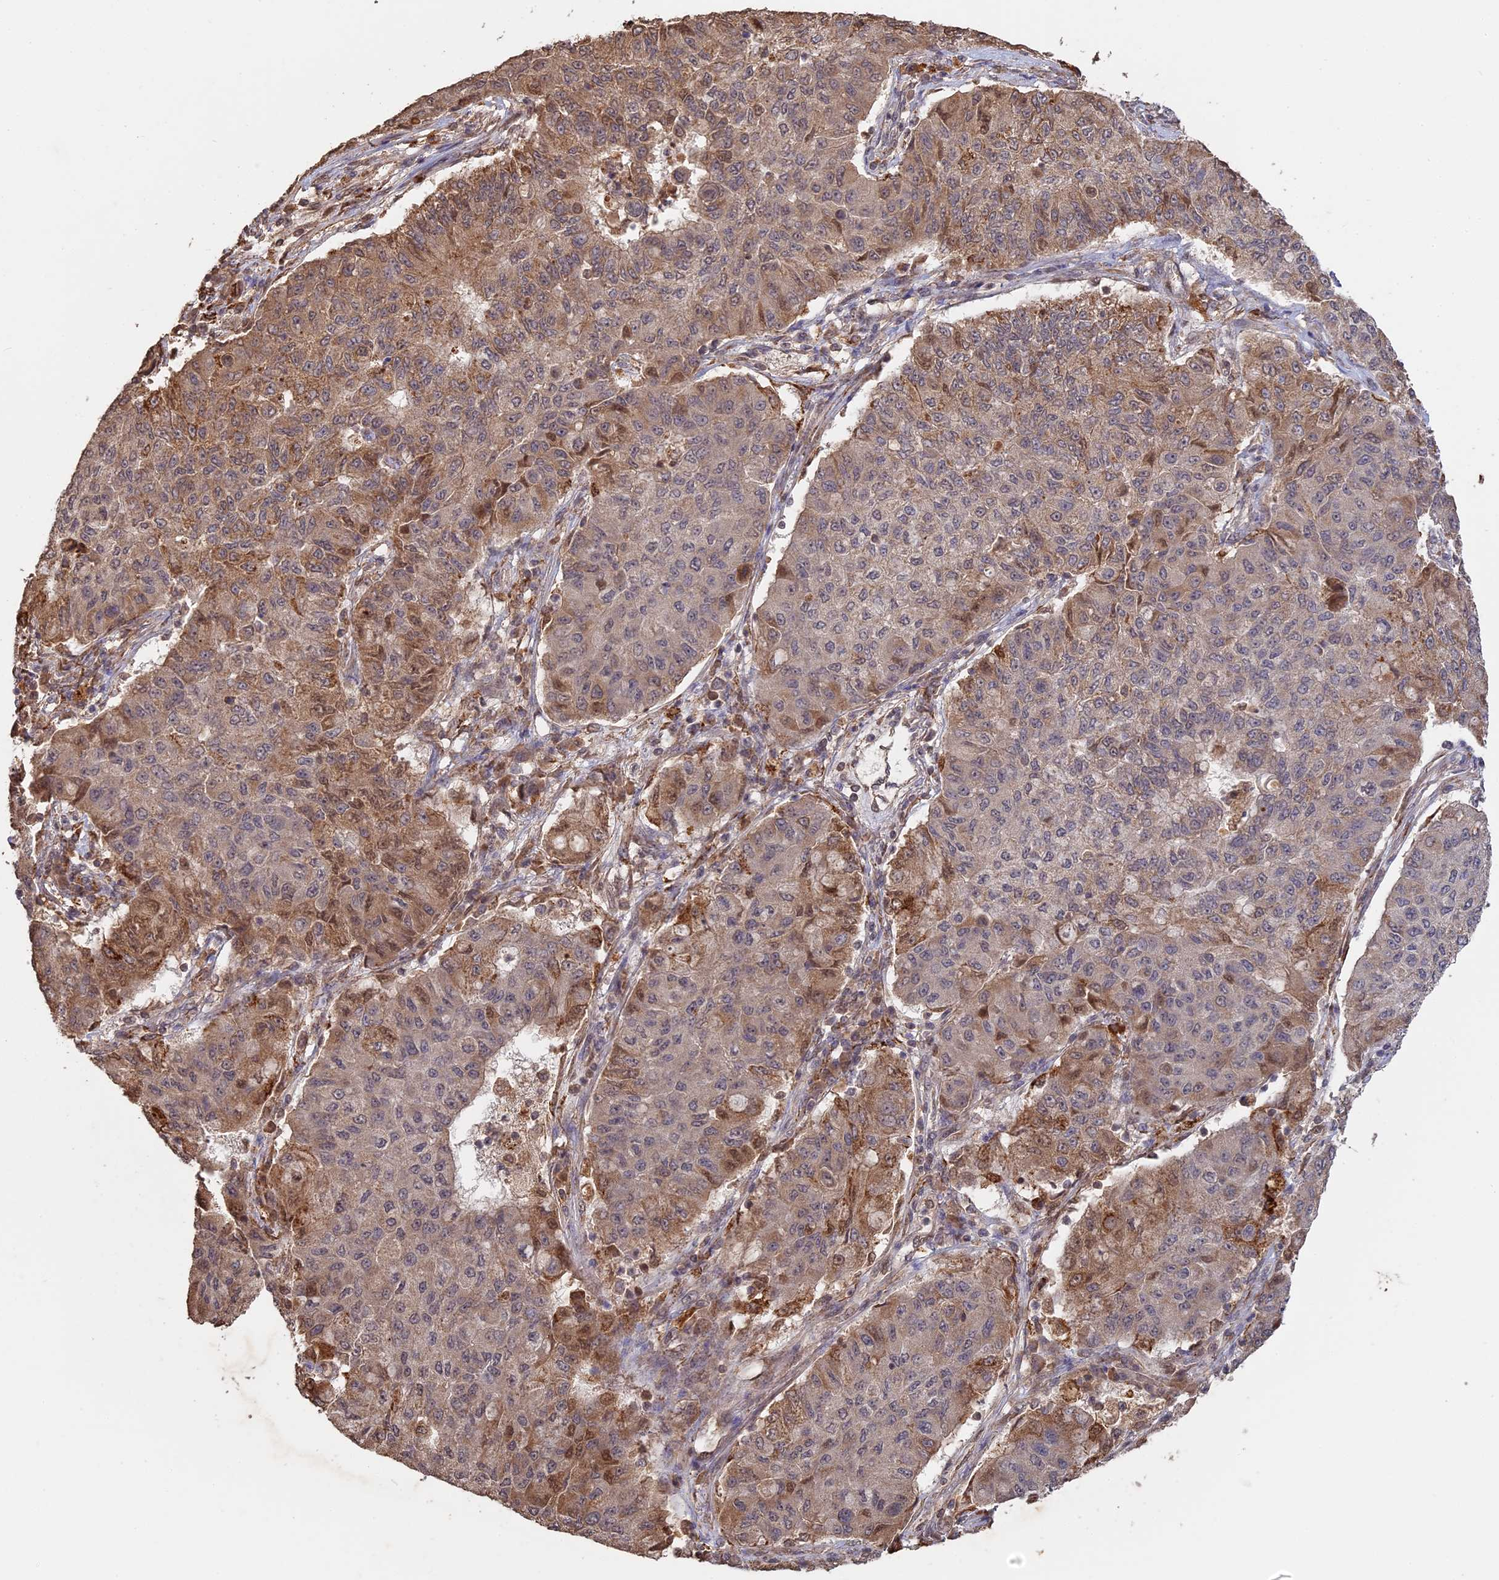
{"staining": {"intensity": "moderate", "quantity": "<25%", "location": "cytoplasmic/membranous"}, "tissue": "lung cancer", "cell_type": "Tumor cells", "image_type": "cancer", "snomed": [{"axis": "morphology", "description": "Squamous cell carcinoma, NOS"}, {"axis": "topography", "description": "Lung"}], "caption": "DAB immunohistochemical staining of human lung cancer (squamous cell carcinoma) shows moderate cytoplasmic/membranous protein expression in about <25% of tumor cells.", "gene": "FAM210B", "patient": {"sex": "male", "age": 74}}